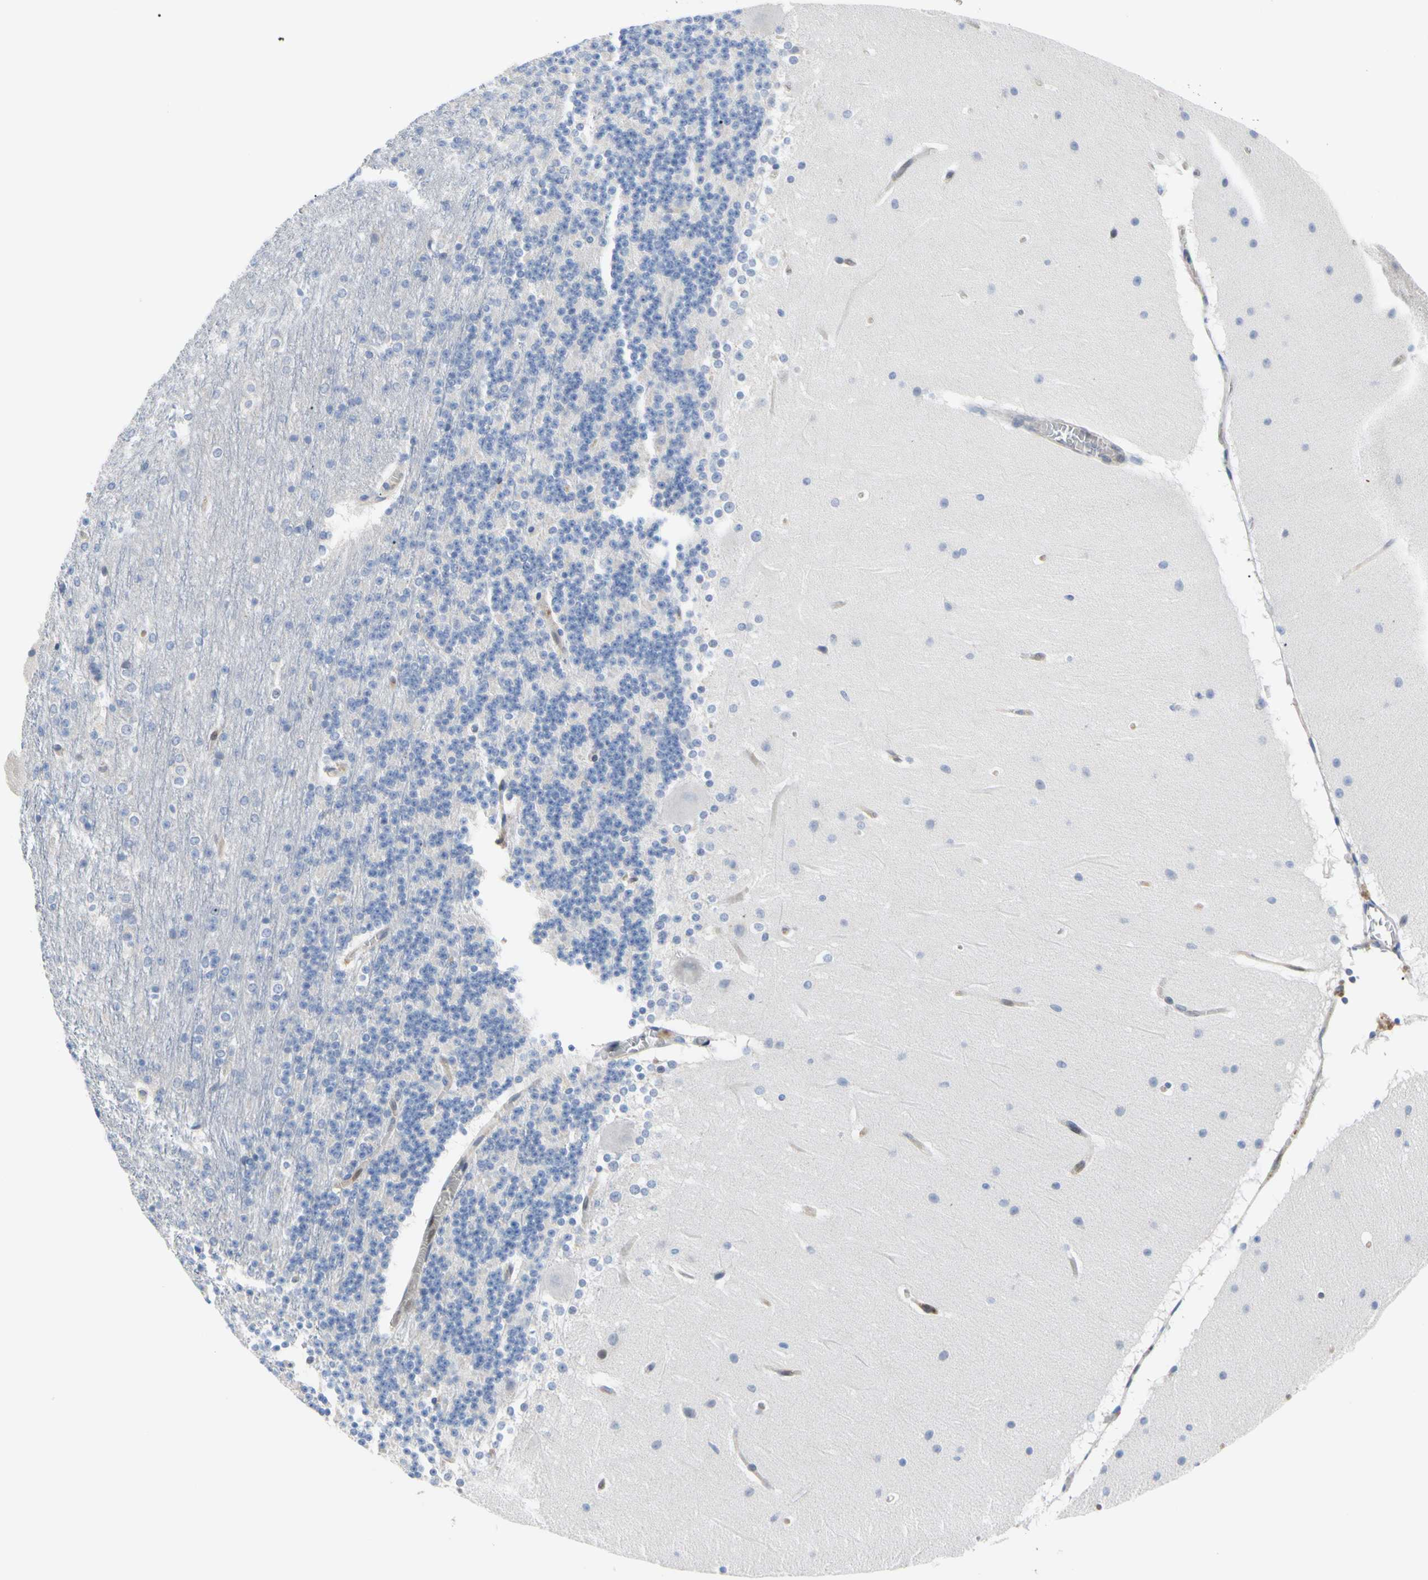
{"staining": {"intensity": "negative", "quantity": "none", "location": "none"}, "tissue": "cerebellum", "cell_type": "Cells in granular layer", "image_type": "normal", "snomed": [{"axis": "morphology", "description": "Normal tissue, NOS"}, {"axis": "topography", "description": "Cerebellum"}], "caption": "Cells in granular layer show no significant protein expression in unremarkable cerebellum. (Brightfield microscopy of DAB (3,3'-diaminobenzidine) IHC at high magnification).", "gene": "MCL1", "patient": {"sex": "female", "age": 19}}